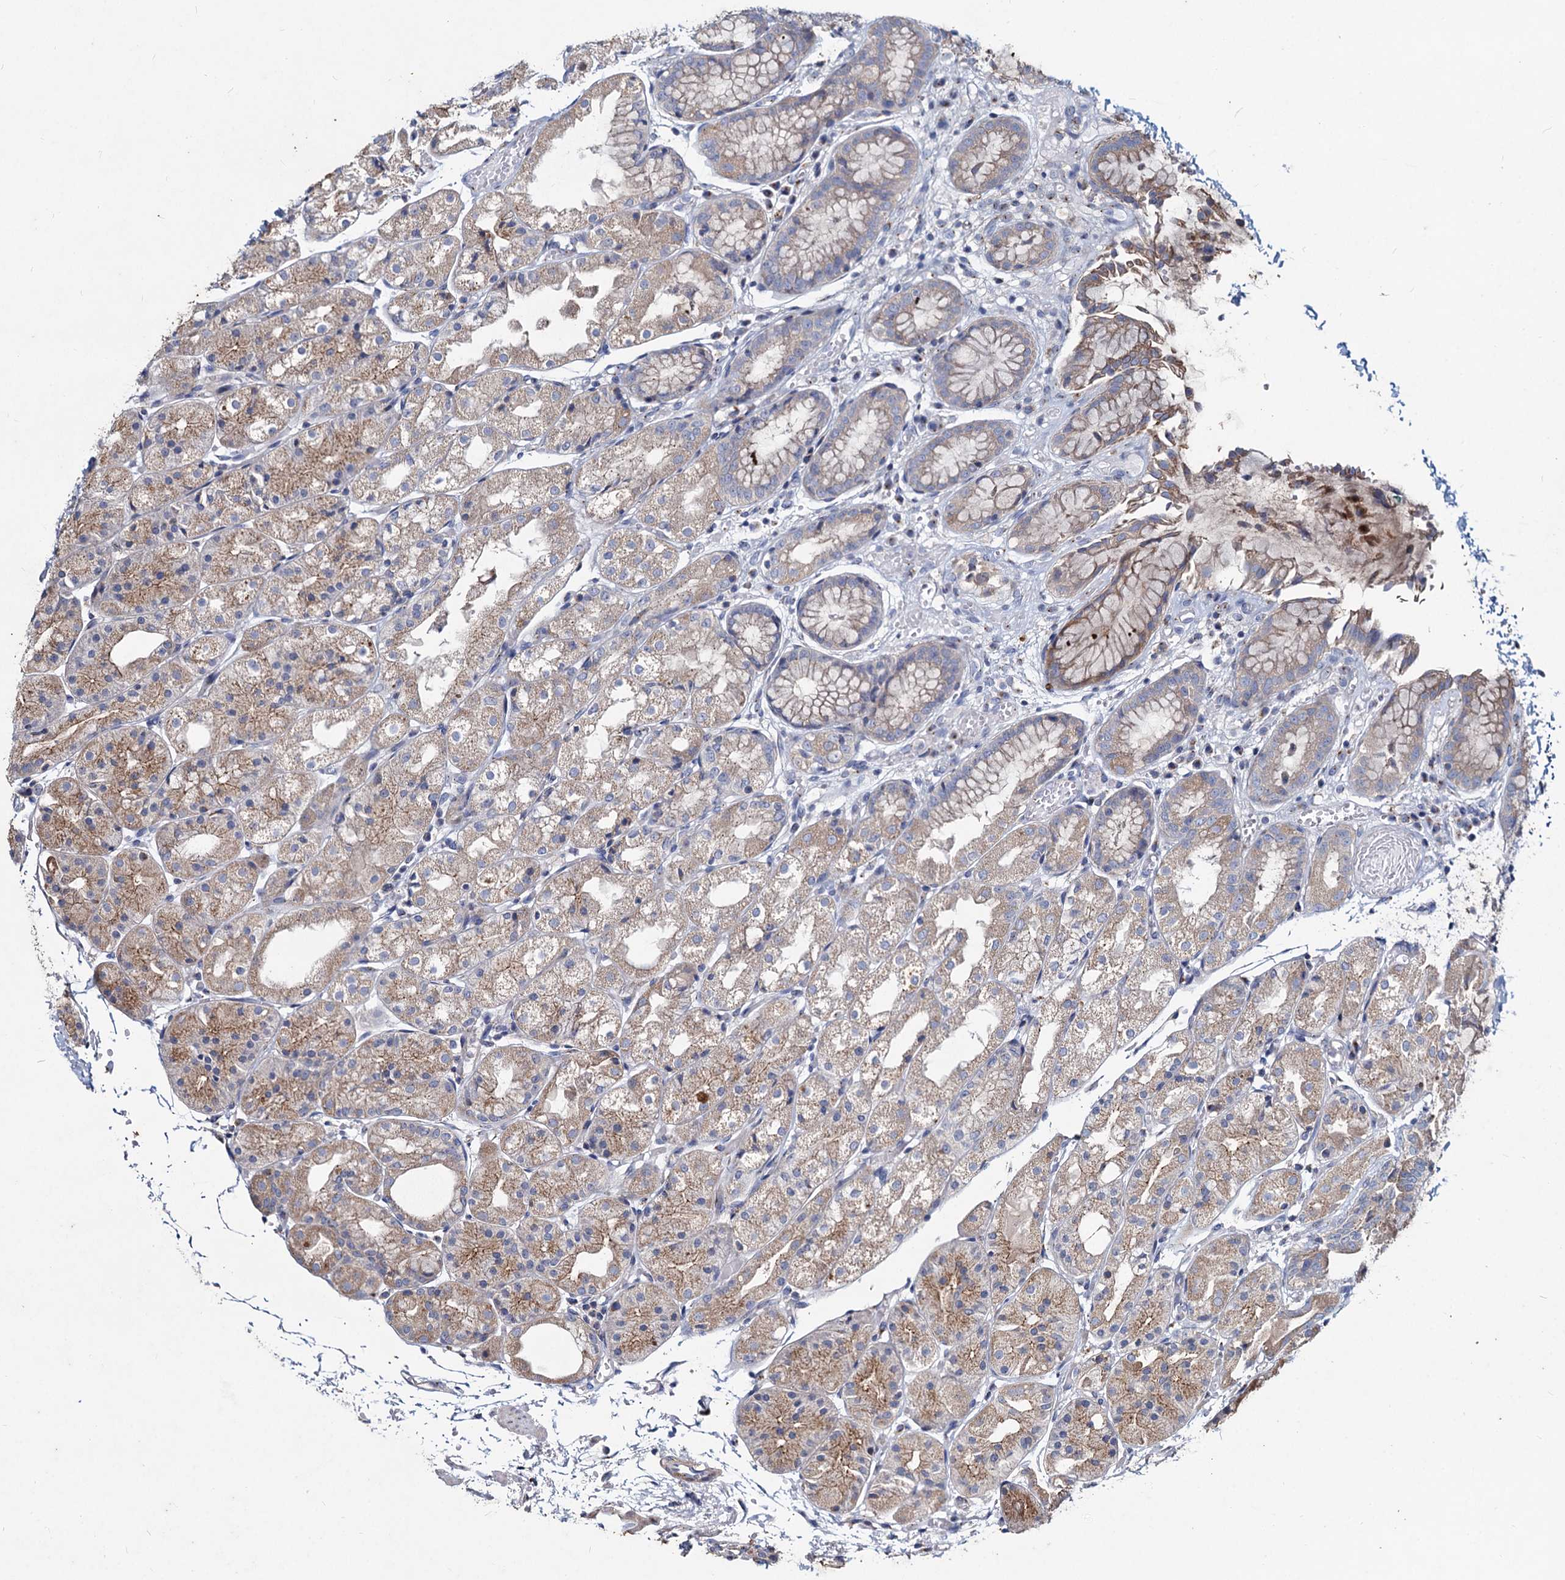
{"staining": {"intensity": "moderate", "quantity": "25%-75%", "location": "cytoplasmic/membranous"}, "tissue": "stomach", "cell_type": "Glandular cells", "image_type": "normal", "snomed": [{"axis": "morphology", "description": "Normal tissue, NOS"}, {"axis": "topography", "description": "Stomach, upper"}], "caption": "Immunohistochemistry (IHC) (DAB (3,3'-diaminobenzidine)) staining of benign stomach reveals moderate cytoplasmic/membranous protein positivity in approximately 25%-75% of glandular cells.", "gene": "AGBL4", "patient": {"sex": "male", "age": 72}}